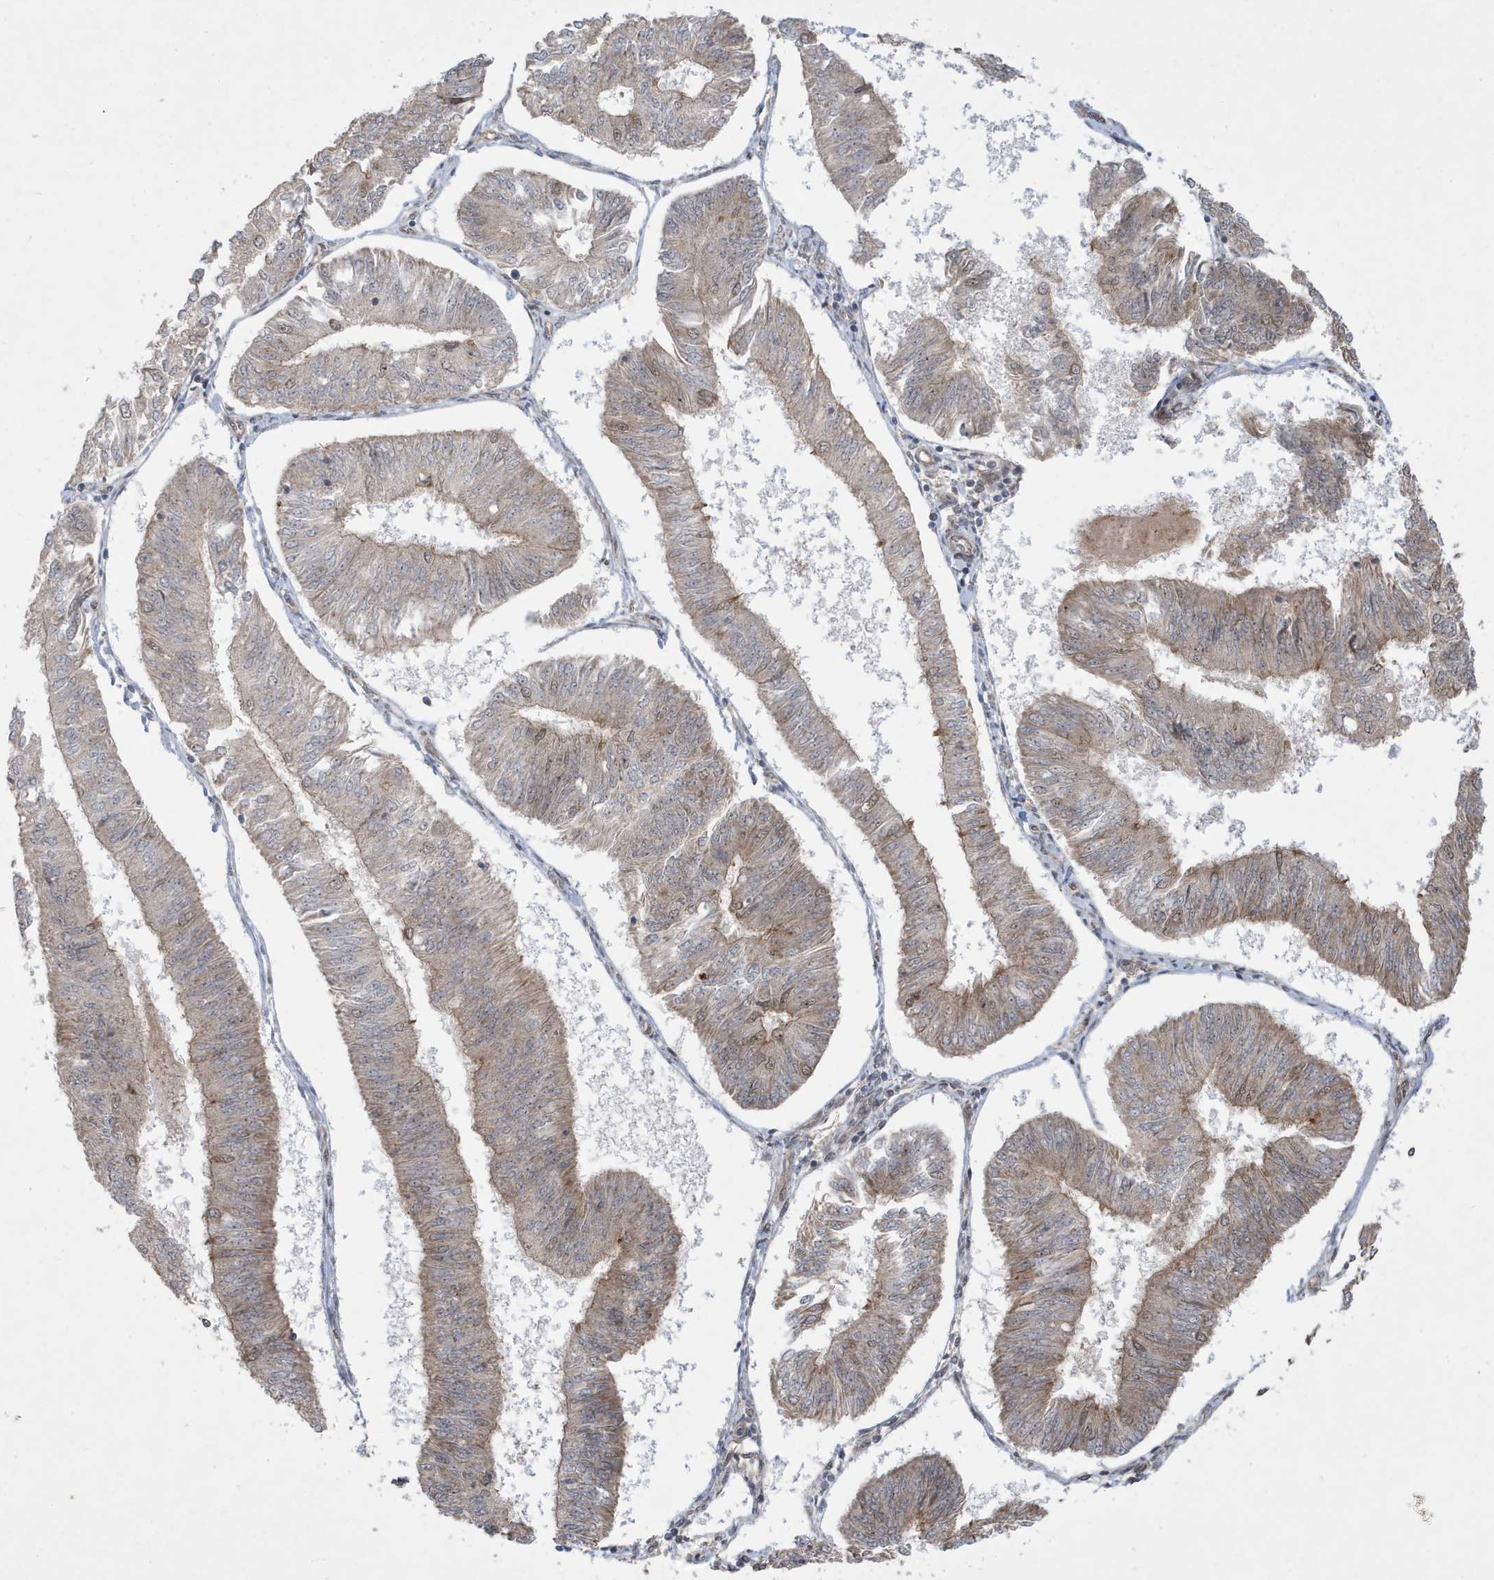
{"staining": {"intensity": "weak", "quantity": "<25%", "location": "cytoplasmic/membranous"}, "tissue": "endometrial cancer", "cell_type": "Tumor cells", "image_type": "cancer", "snomed": [{"axis": "morphology", "description": "Adenocarcinoma, NOS"}, {"axis": "topography", "description": "Endometrium"}], "caption": "This is an IHC photomicrograph of adenocarcinoma (endometrial). There is no positivity in tumor cells.", "gene": "FAM9B", "patient": {"sex": "female", "age": 58}}